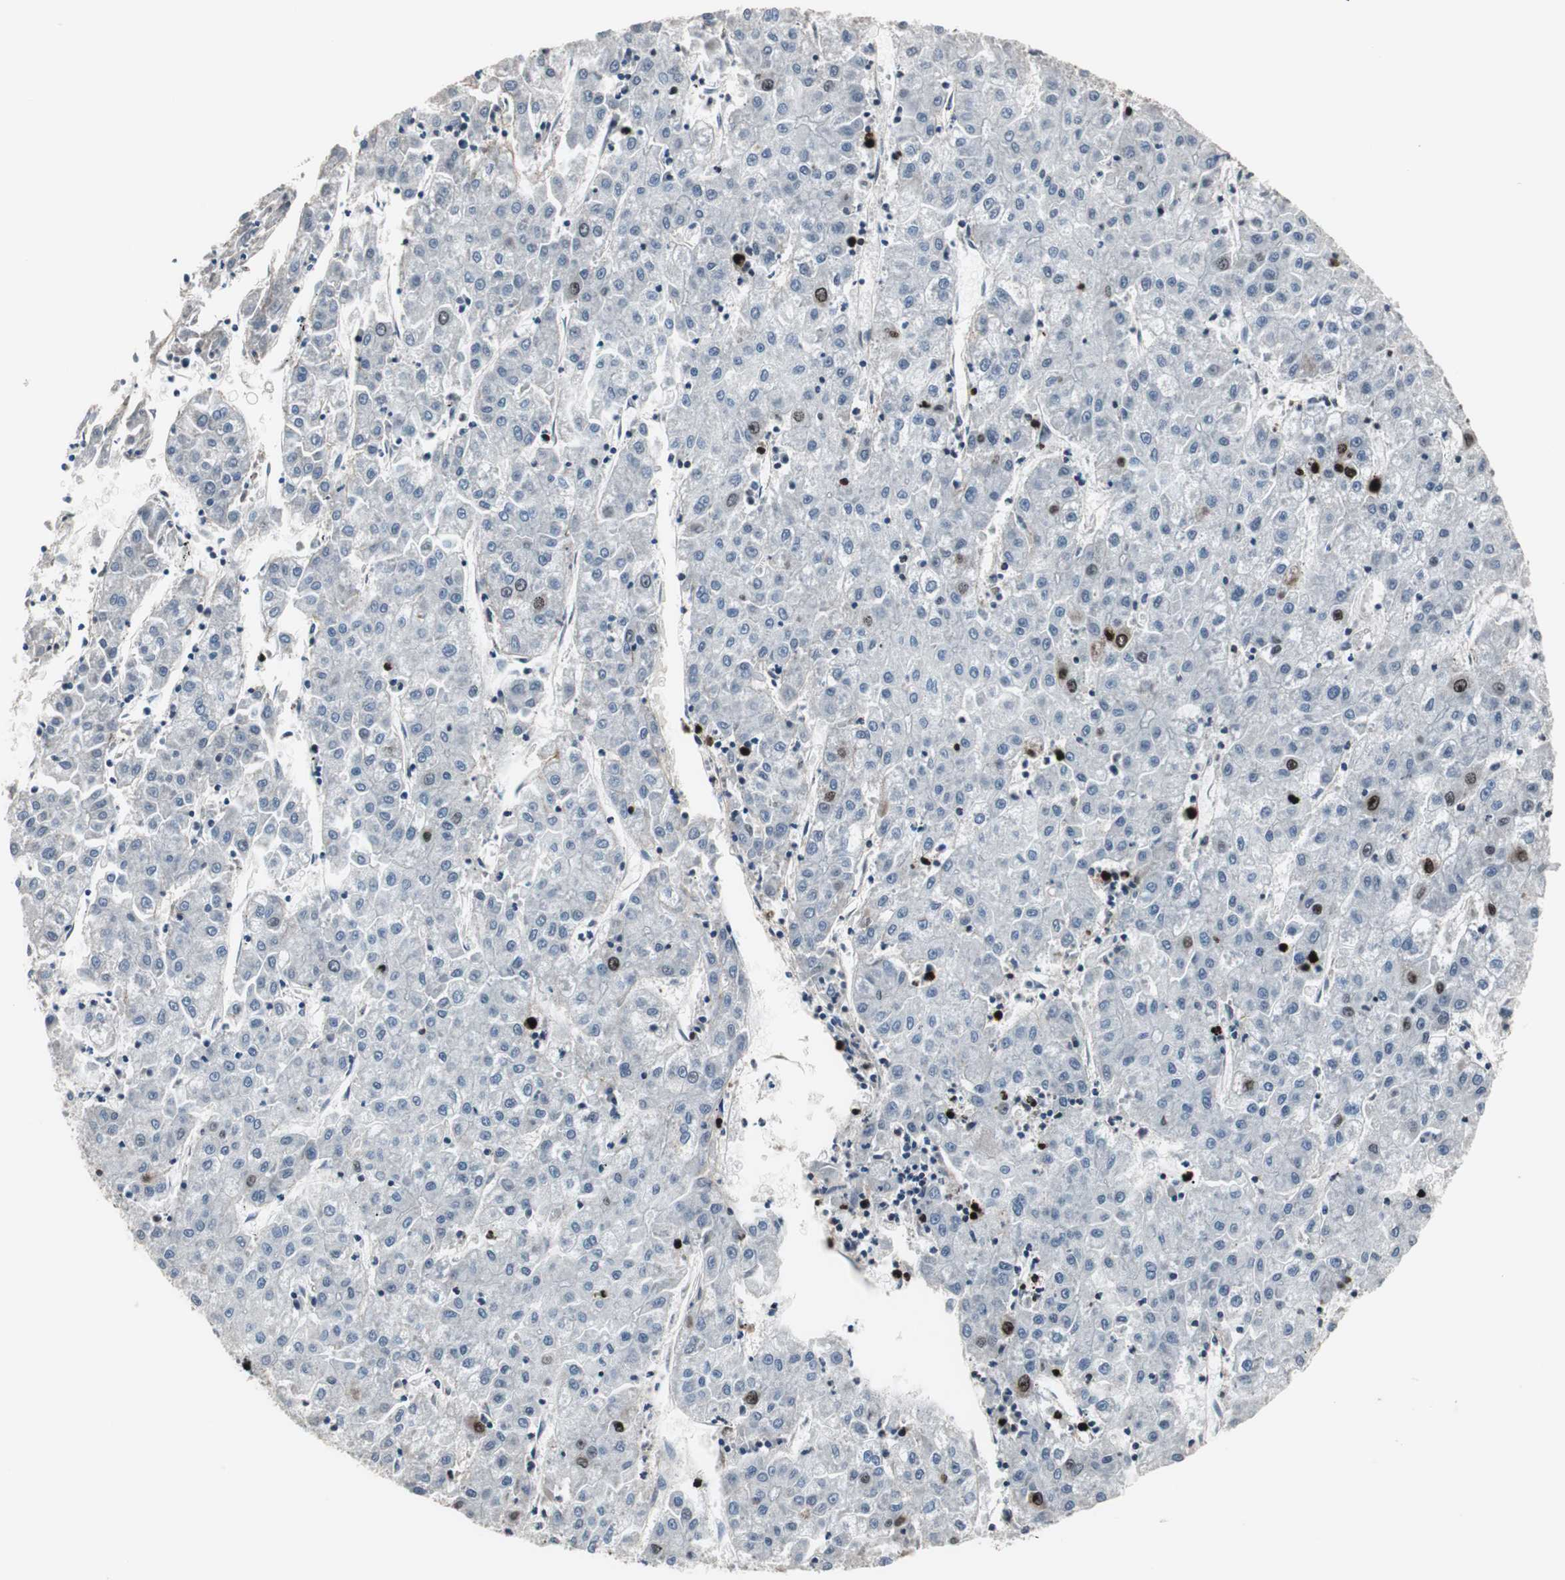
{"staining": {"intensity": "strong", "quantity": "<25%", "location": "nuclear"}, "tissue": "liver cancer", "cell_type": "Tumor cells", "image_type": "cancer", "snomed": [{"axis": "morphology", "description": "Carcinoma, Hepatocellular, NOS"}, {"axis": "topography", "description": "Liver"}], "caption": "High-power microscopy captured an immunohistochemistry (IHC) histopathology image of liver cancer (hepatocellular carcinoma), revealing strong nuclear expression in approximately <25% of tumor cells.", "gene": "TOP2A", "patient": {"sex": "male", "age": 72}}